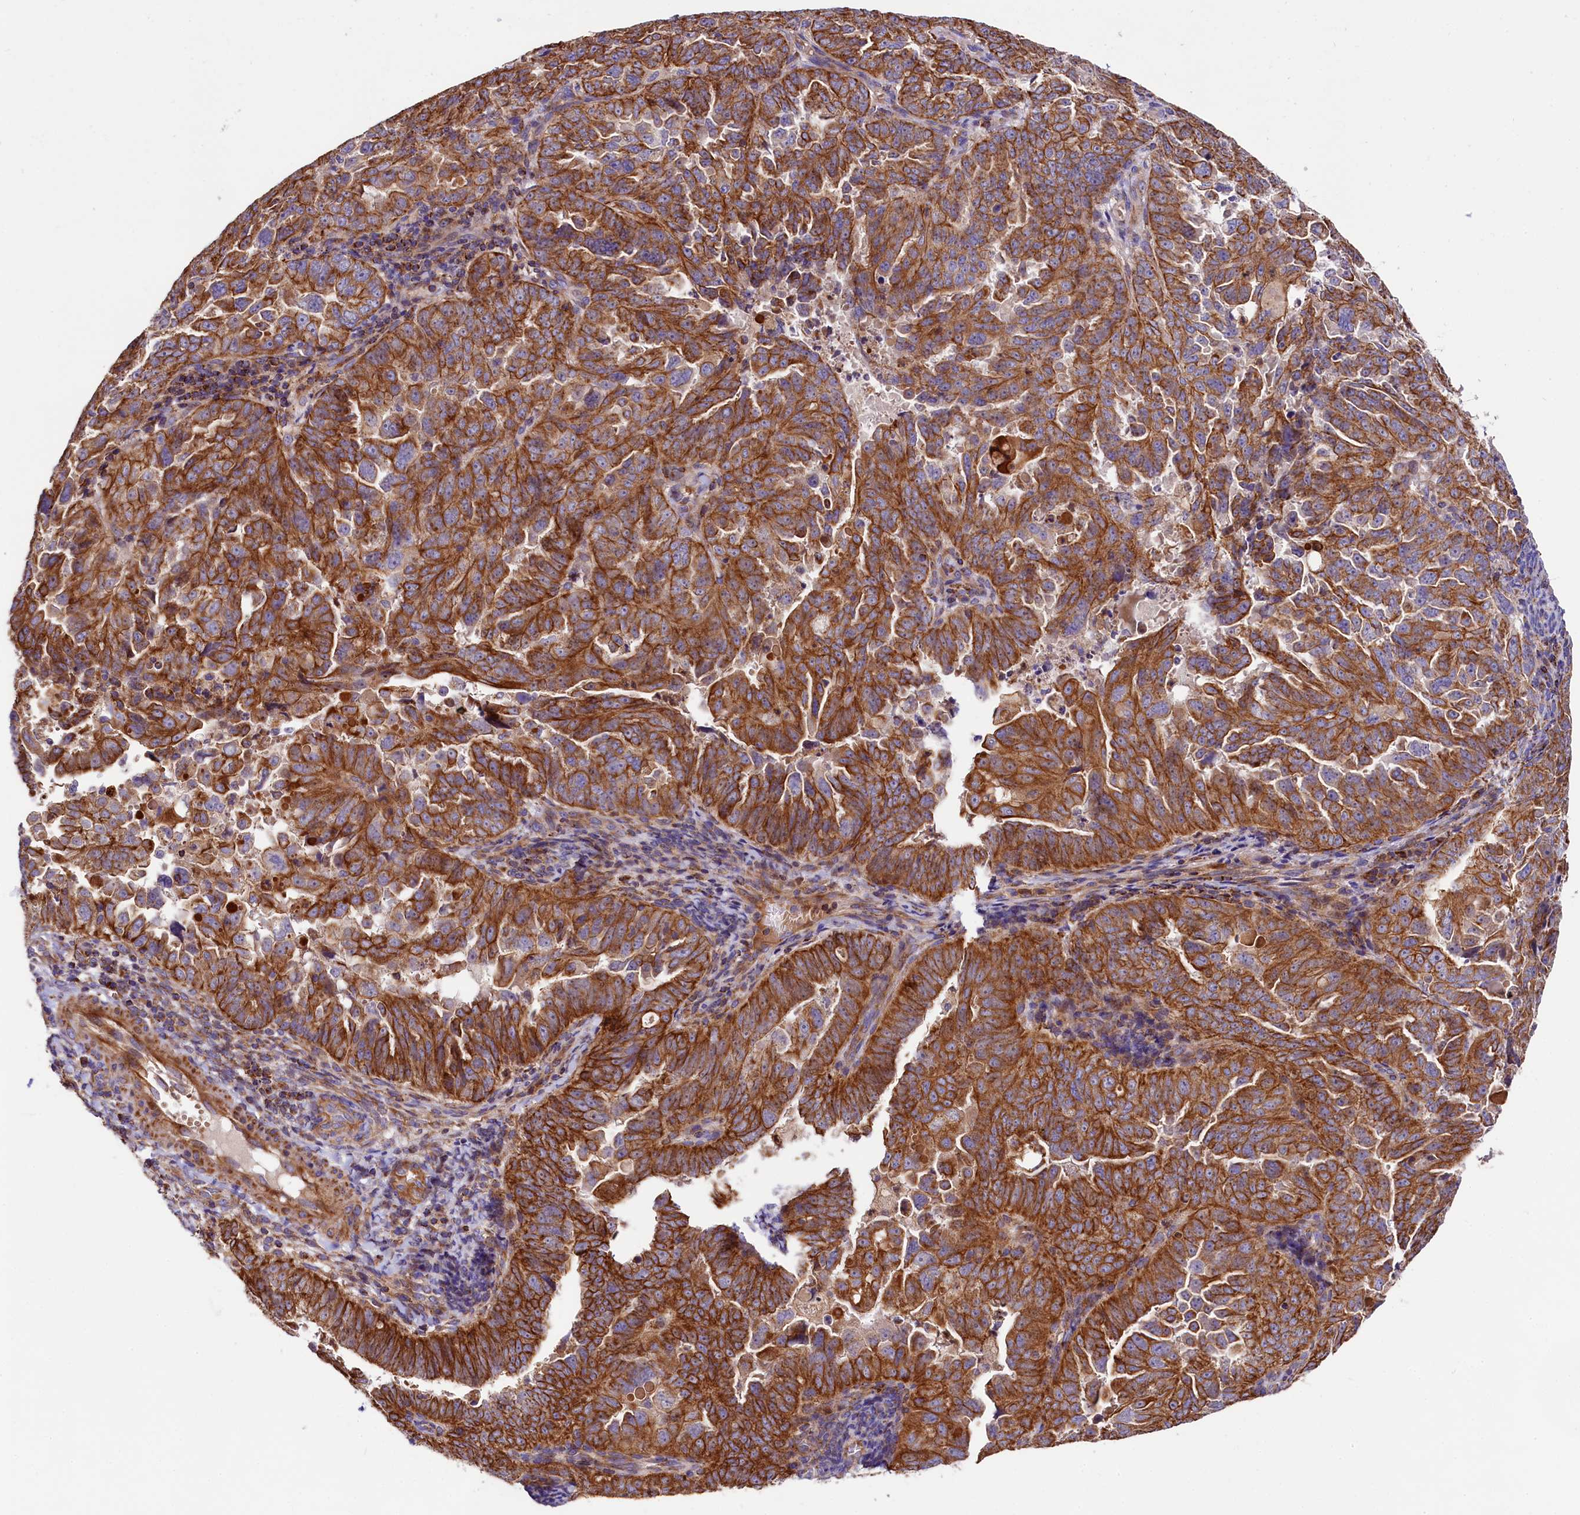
{"staining": {"intensity": "strong", "quantity": ">75%", "location": "cytoplasmic/membranous"}, "tissue": "endometrial cancer", "cell_type": "Tumor cells", "image_type": "cancer", "snomed": [{"axis": "morphology", "description": "Adenocarcinoma, NOS"}, {"axis": "topography", "description": "Endometrium"}], "caption": "A high amount of strong cytoplasmic/membranous expression is identified in approximately >75% of tumor cells in adenocarcinoma (endometrial) tissue.", "gene": "CLYBL", "patient": {"sex": "female", "age": 65}}